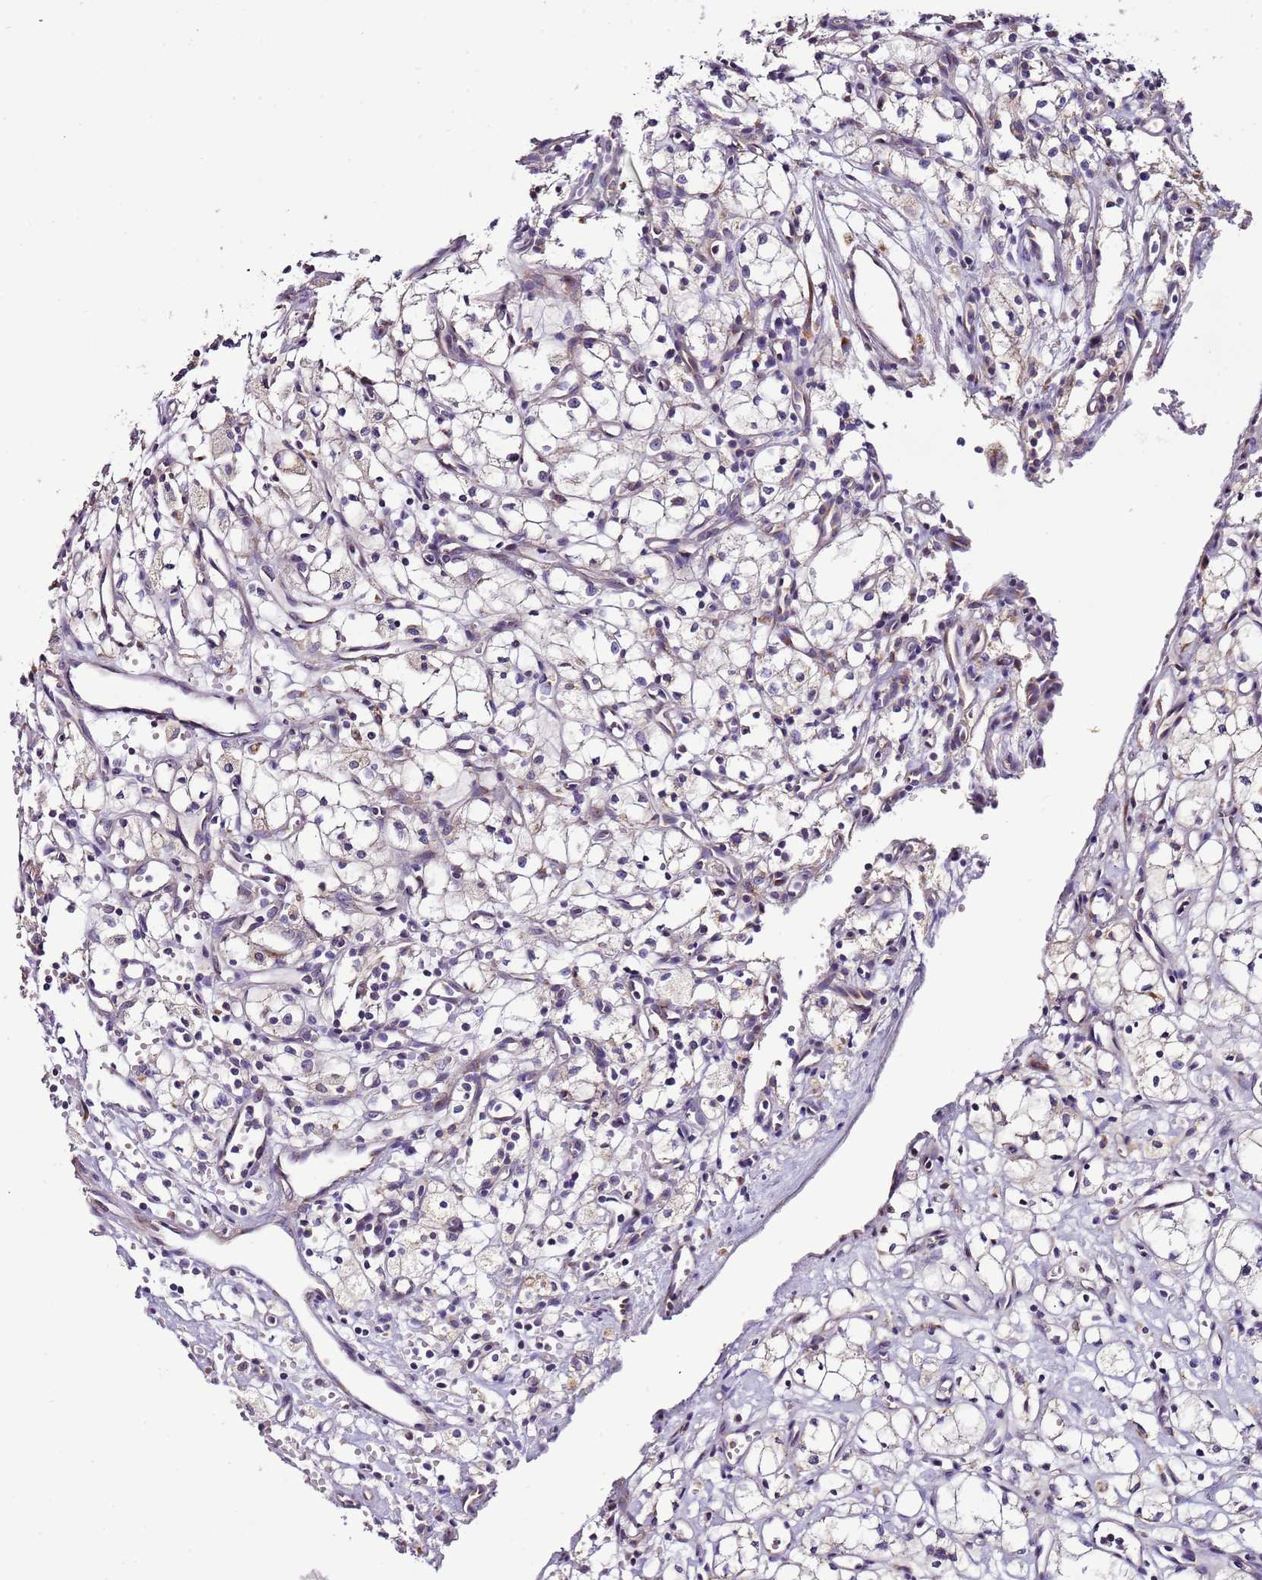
{"staining": {"intensity": "negative", "quantity": "none", "location": "none"}, "tissue": "renal cancer", "cell_type": "Tumor cells", "image_type": "cancer", "snomed": [{"axis": "morphology", "description": "Adenocarcinoma, NOS"}, {"axis": "topography", "description": "Kidney"}], "caption": "Immunohistochemical staining of human adenocarcinoma (renal) exhibits no significant positivity in tumor cells. (DAB IHC visualized using brightfield microscopy, high magnification).", "gene": "FAM20A", "patient": {"sex": "male", "age": 59}}